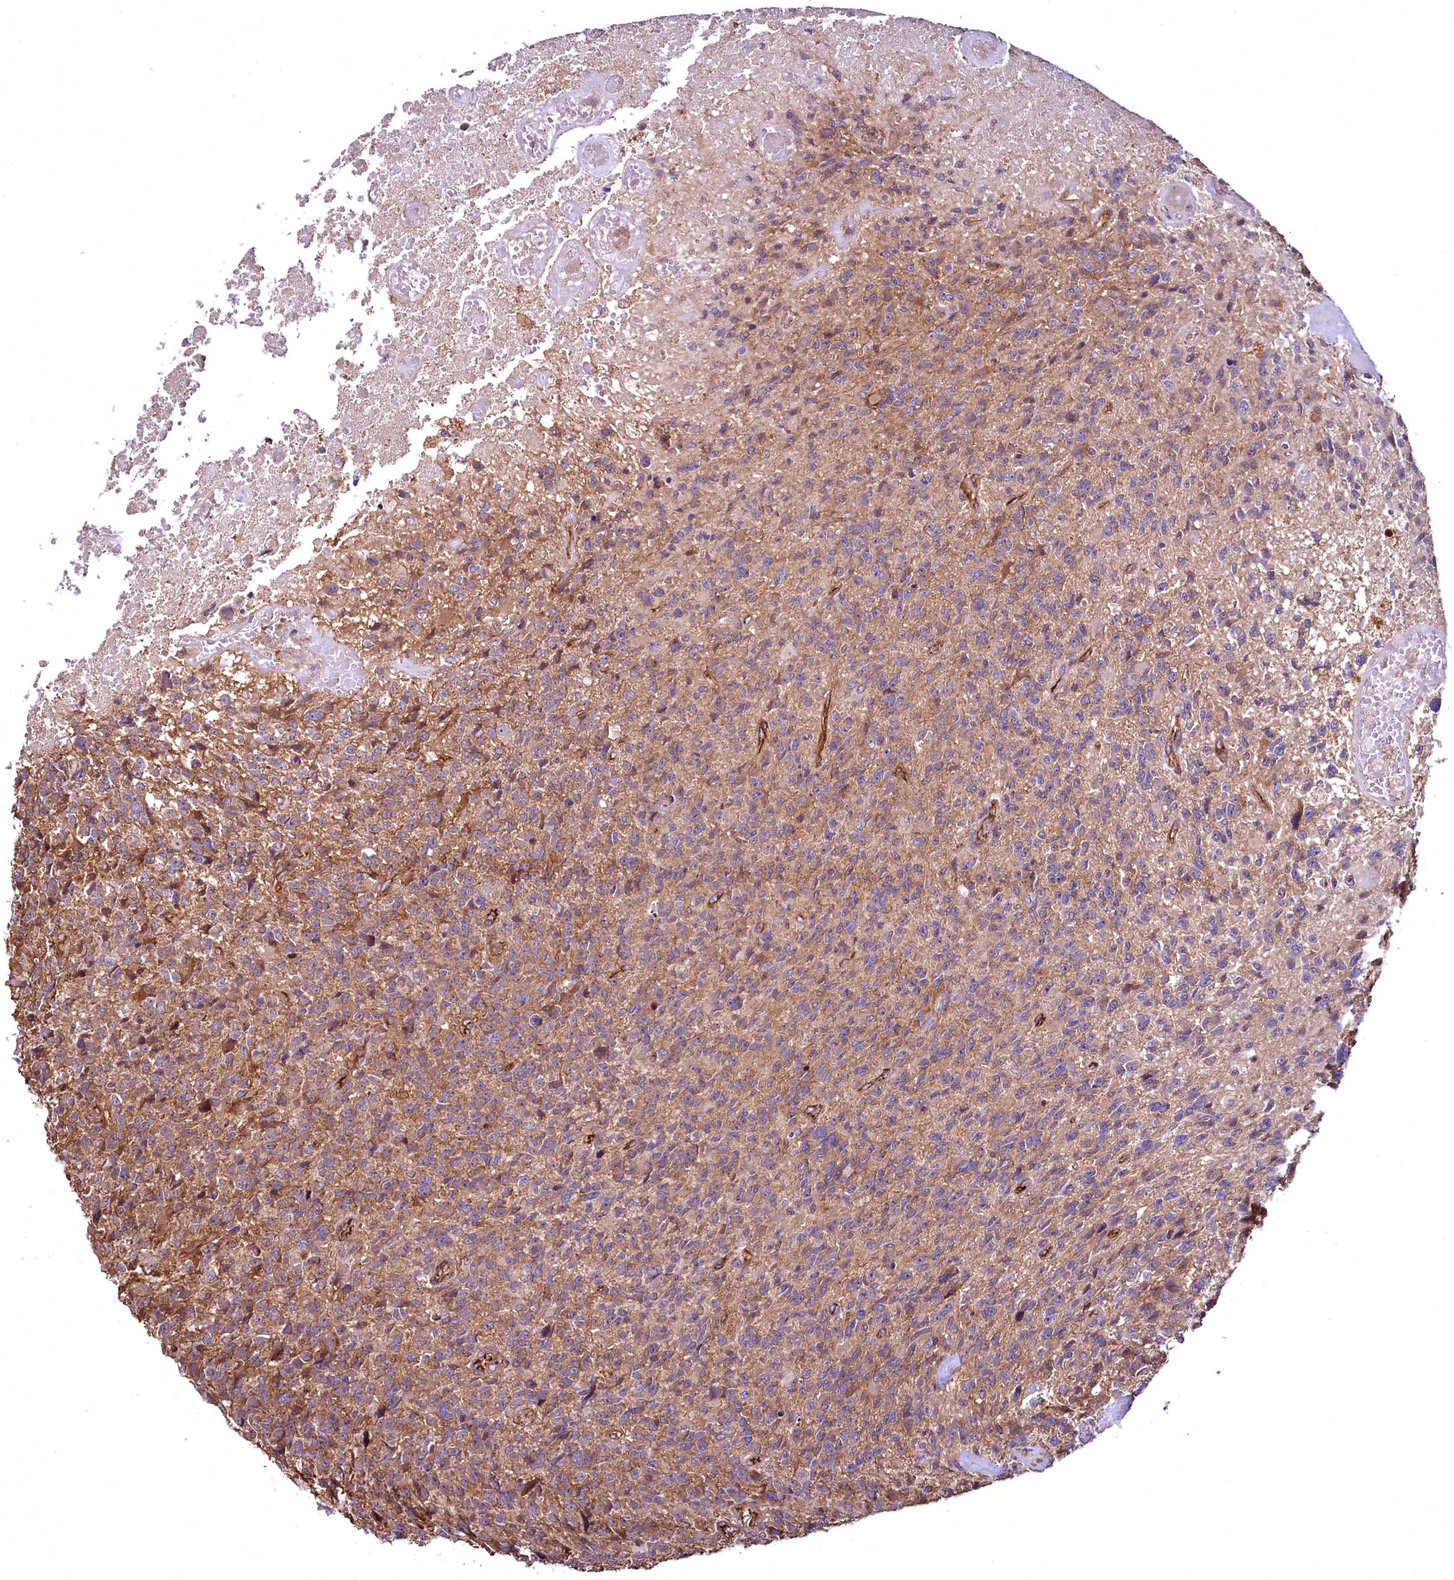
{"staining": {"intensity": "moderate", "quantity": ">75%", "location": "cytoplasmic/membranous"}, "tissue": "glioma", "cell_type": "Tumor cells", "image_type": "cancer", "snomed": [{"axis": "morphology", "description": "Glioma, malignant, High grade"}, {"axis": "topography", "description": "Brain"}], "caption": "IHC of human glioma demonstrates medium levels of moderate cytoplasmic/membranous staining in approximately >75% of tumor cells.", "gene": "TBCEL", "patient": {"sex": "male", "age": 76}}